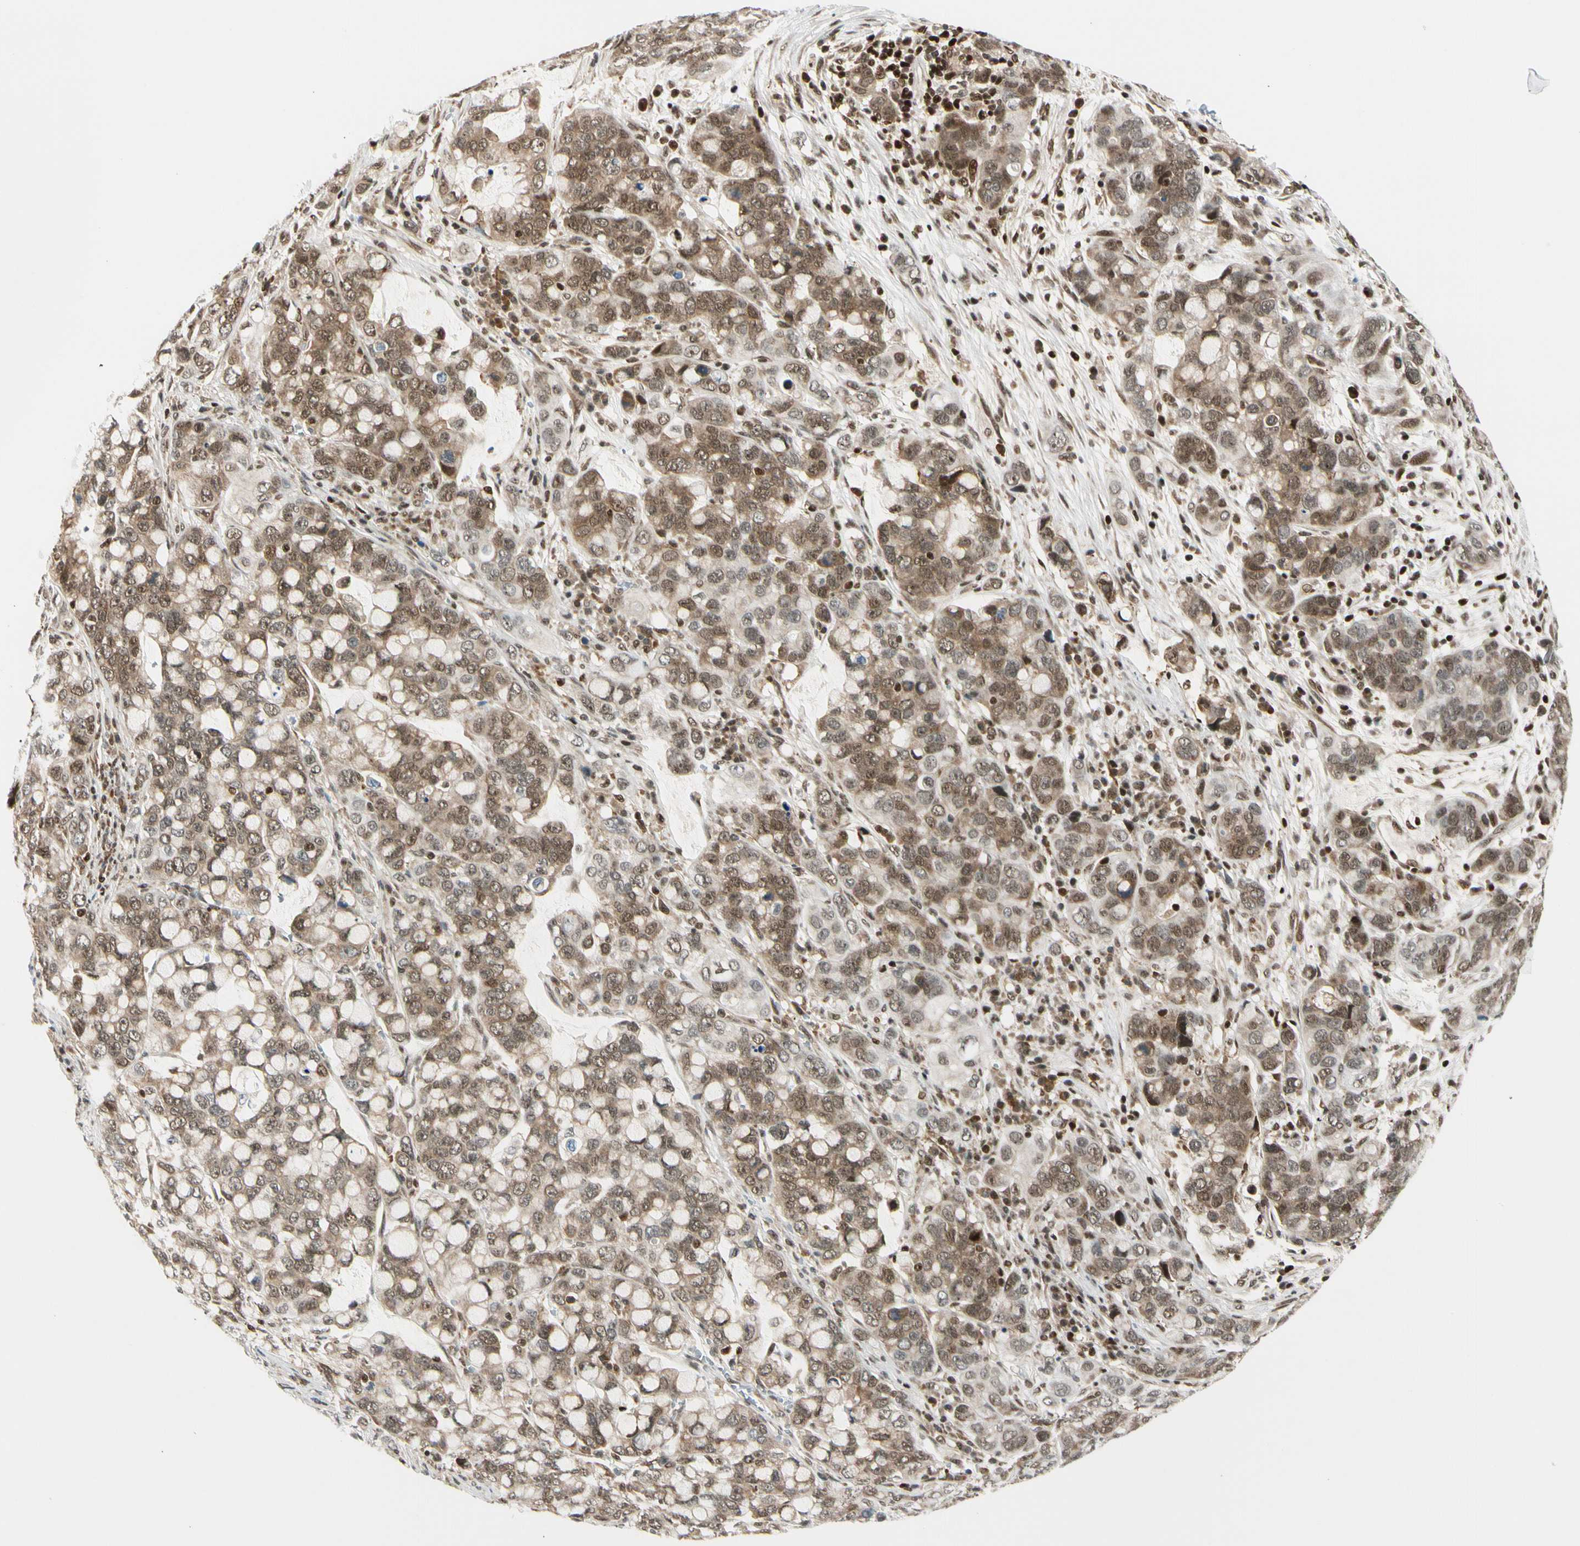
{"staining": {"intensity": "moderate", "quantity": ">75%", "location": "cytoplasmic/membranous,nuclear"}, "tissue": "stomach cancer", "cell_type": "Tumor cells", "image_type": "cancer", "snomed": [{"axis": "morphology", "description": "Adenocarcinoma, NOS"}, {"axis": "topography", "description": "Stomach, lower"}], "caption": "Protein expression analysis of human stomach cancer (adenocarcinoma) reveals moderate cytoplasmic/membranous and nuclear positivity in approximately >75% of tumor cells.", "gene": "DAXX", "patient": {"sex": "male", "age": 84}}